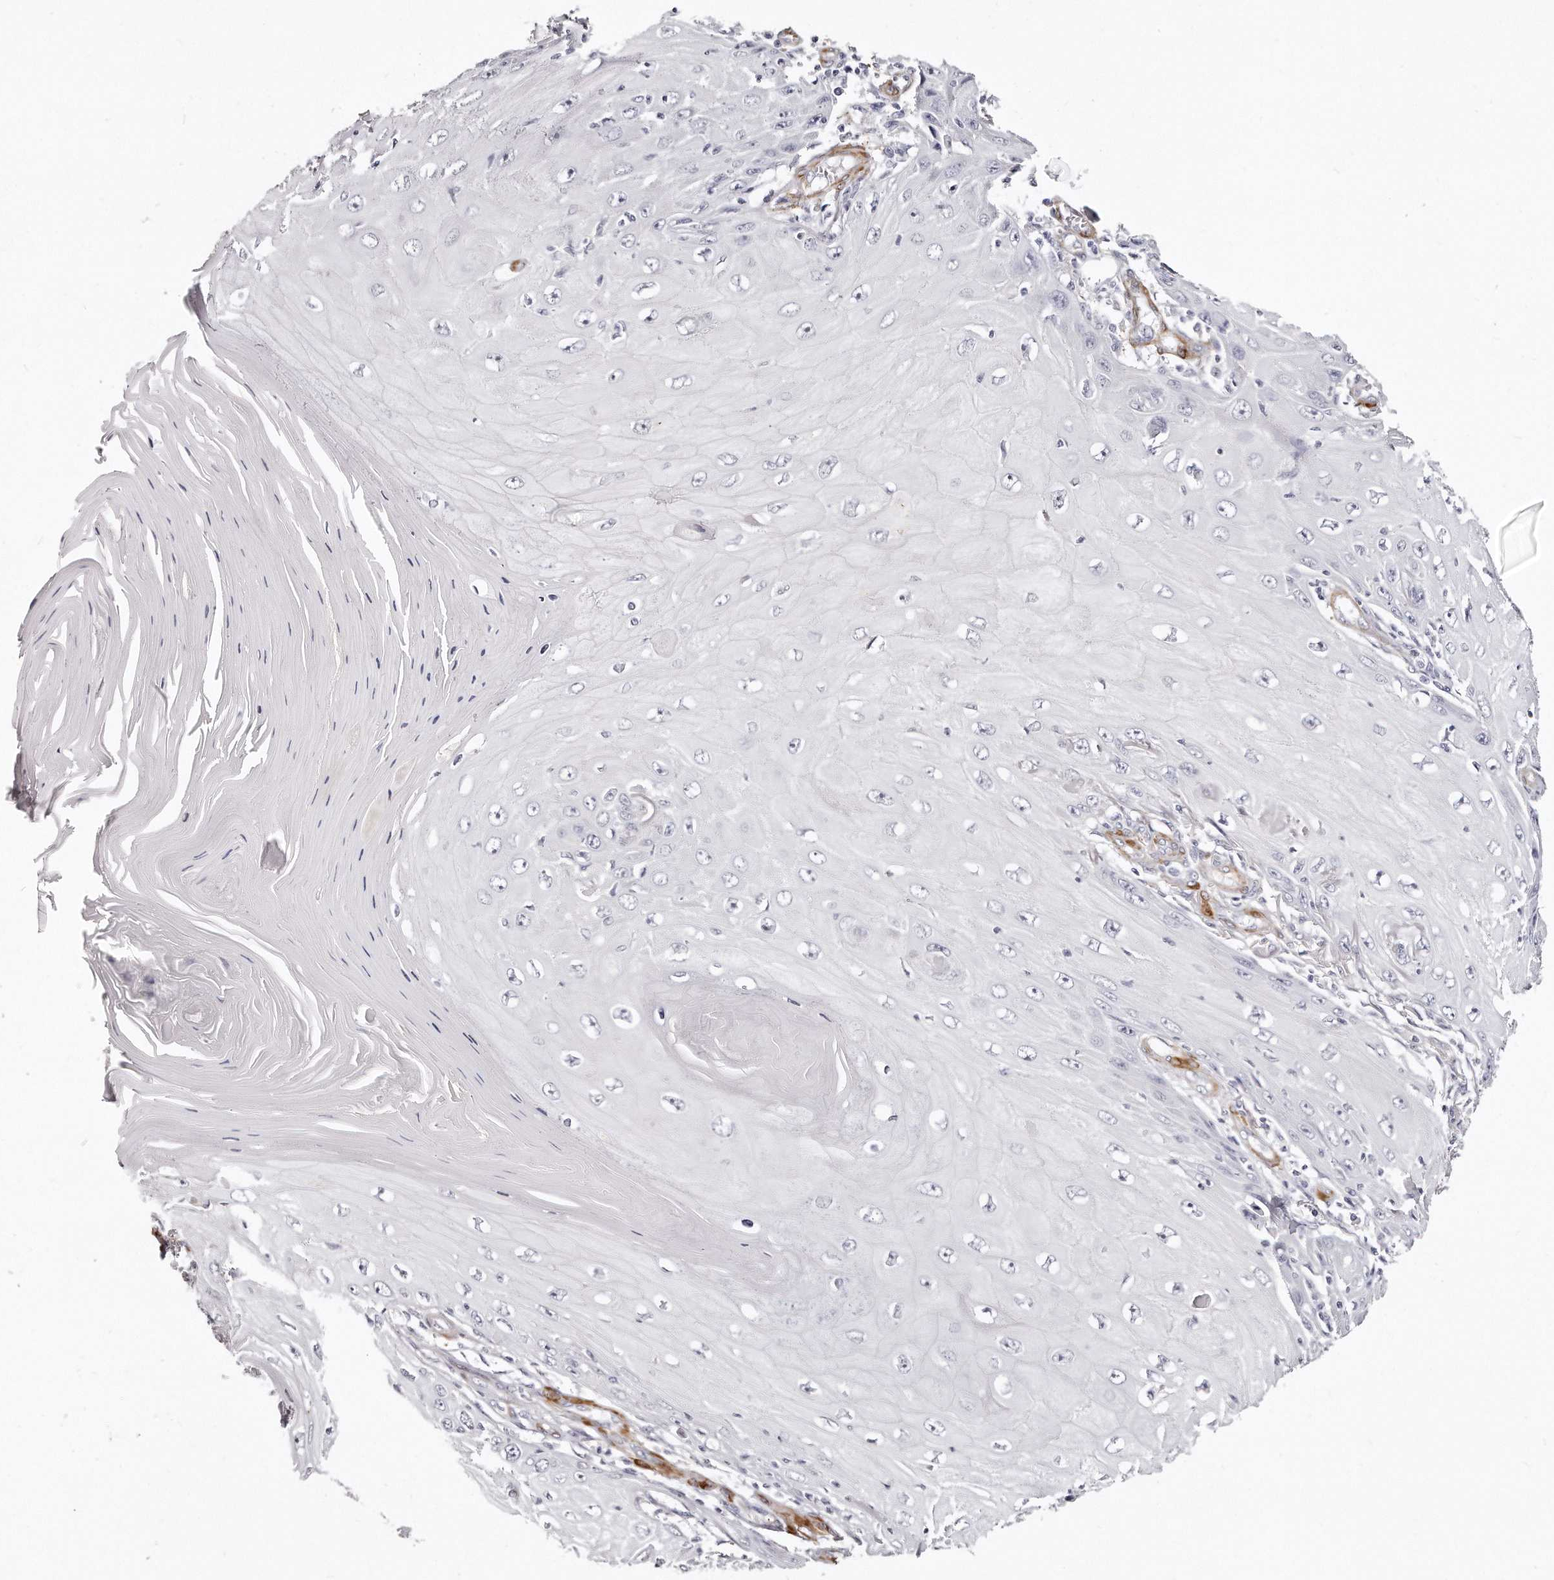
{"staining": {"intensity": "negative", "quantity": "none", "location": "none"}, "tissue": "skin cancer", "cell_type": "Tumor cells", "image_type": "cancer", "snomed": [{"axis": "morphology", "description": "Squamous cell carcinoma, NOS"}, {"axis": "topography", "description": "Skin"}], "caption": "Skin squamous cell carcinoma was stained to show a protein in brown. There is no significant positivity in tumor cells.", "gene": "LMOD1", "patient": {"sex": "female", "age": 73}}